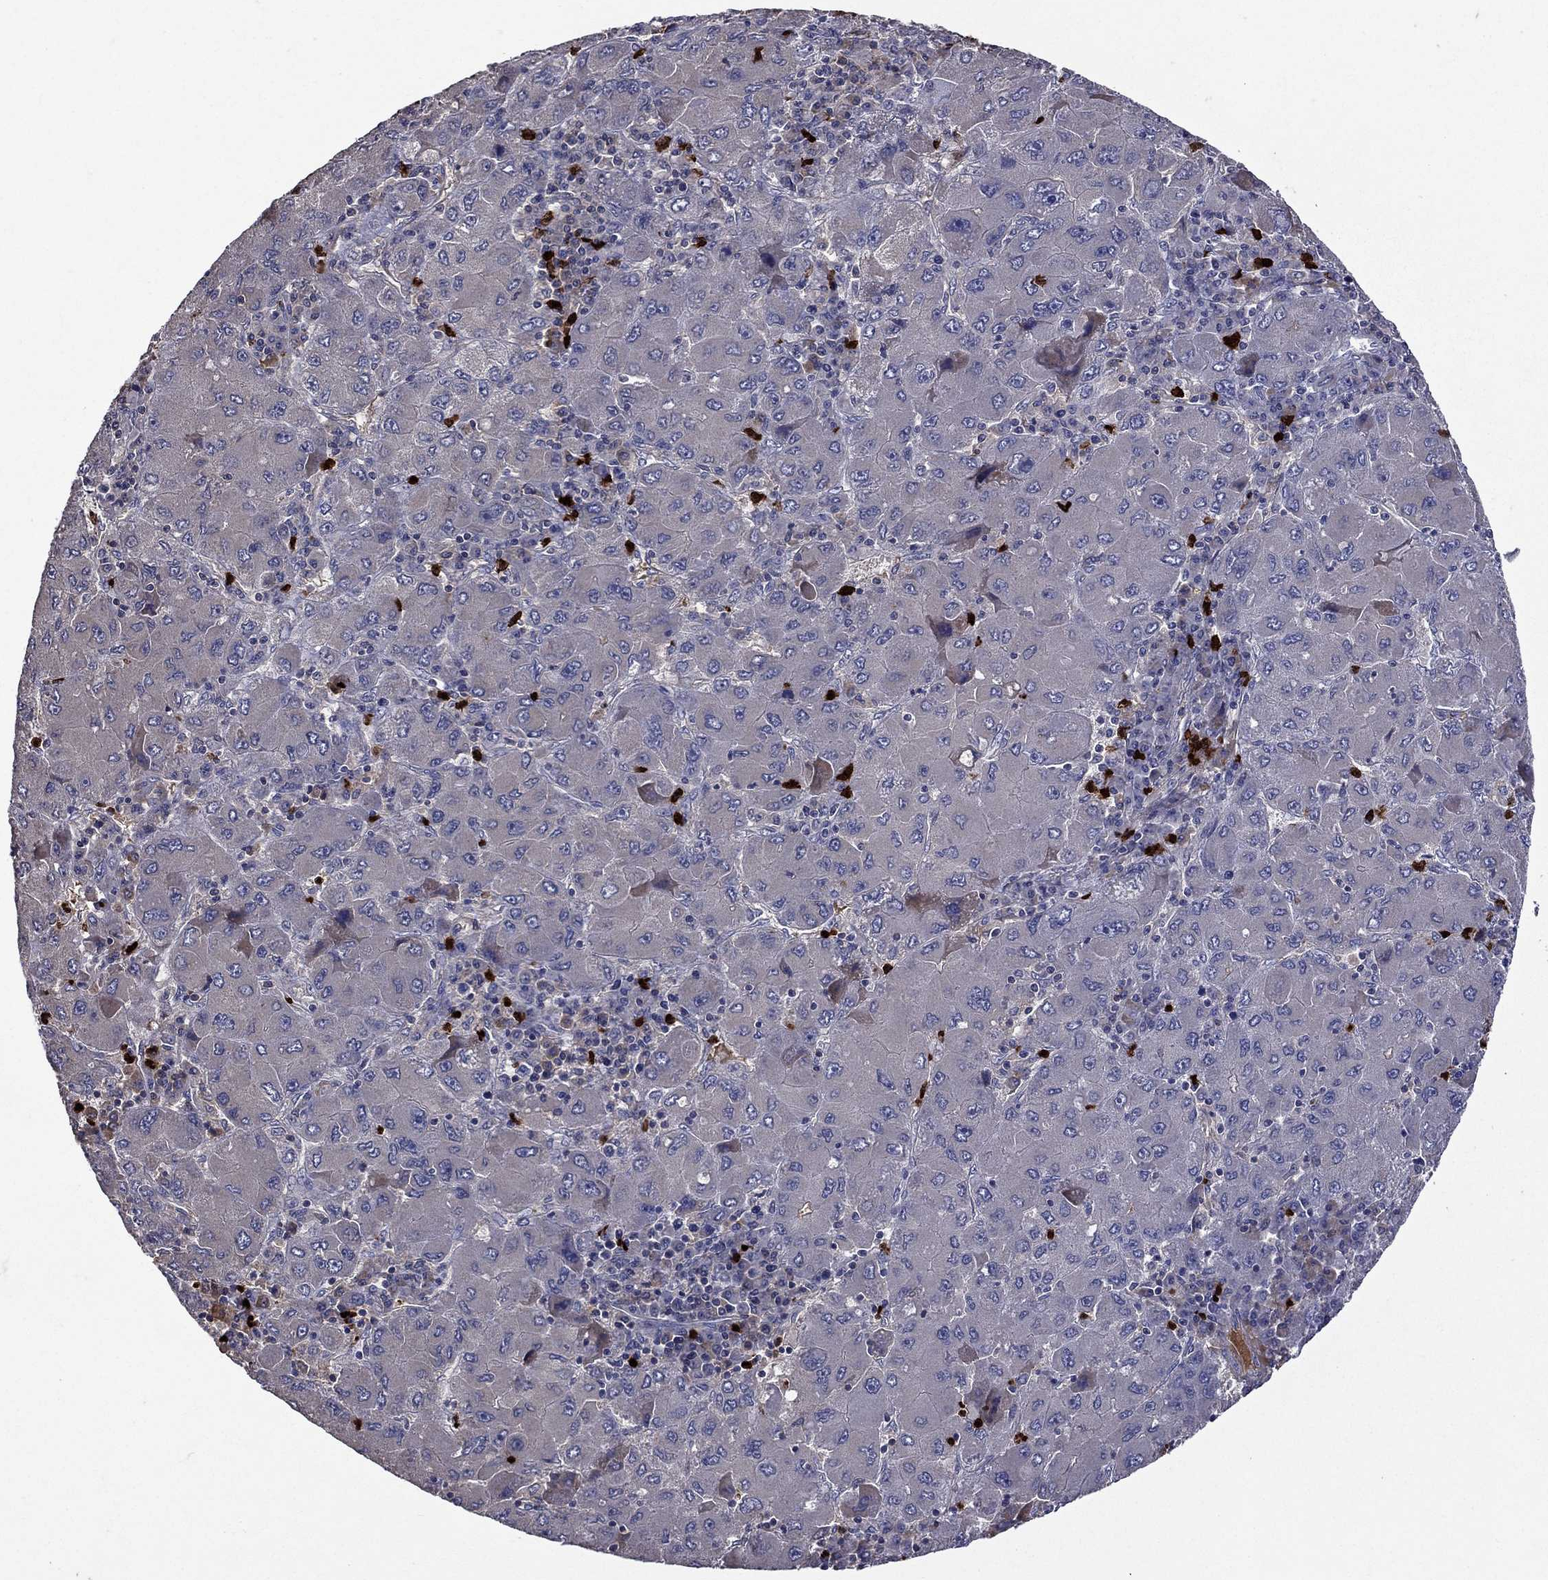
{"staining": {"intensity": "weak", "quantity": "<25%", "location": "cytoplasmic/membranous"}, "tissue": "liver cancer", "cell_type": "Tumor cells", "image_type": "cancer", "snomed": [{"axis": "morphology", "description": "Carcinoma, Hepatocellular, NOS"}, {"axis": "topography", "description": "Liver"}], "caption": "This is a image of immunohistochemistry (IHC) staining of liver cancer, which shows no staining in tumor cells.", "gene": "SATB1", "patient": {"sex": "male", "age": 75}}